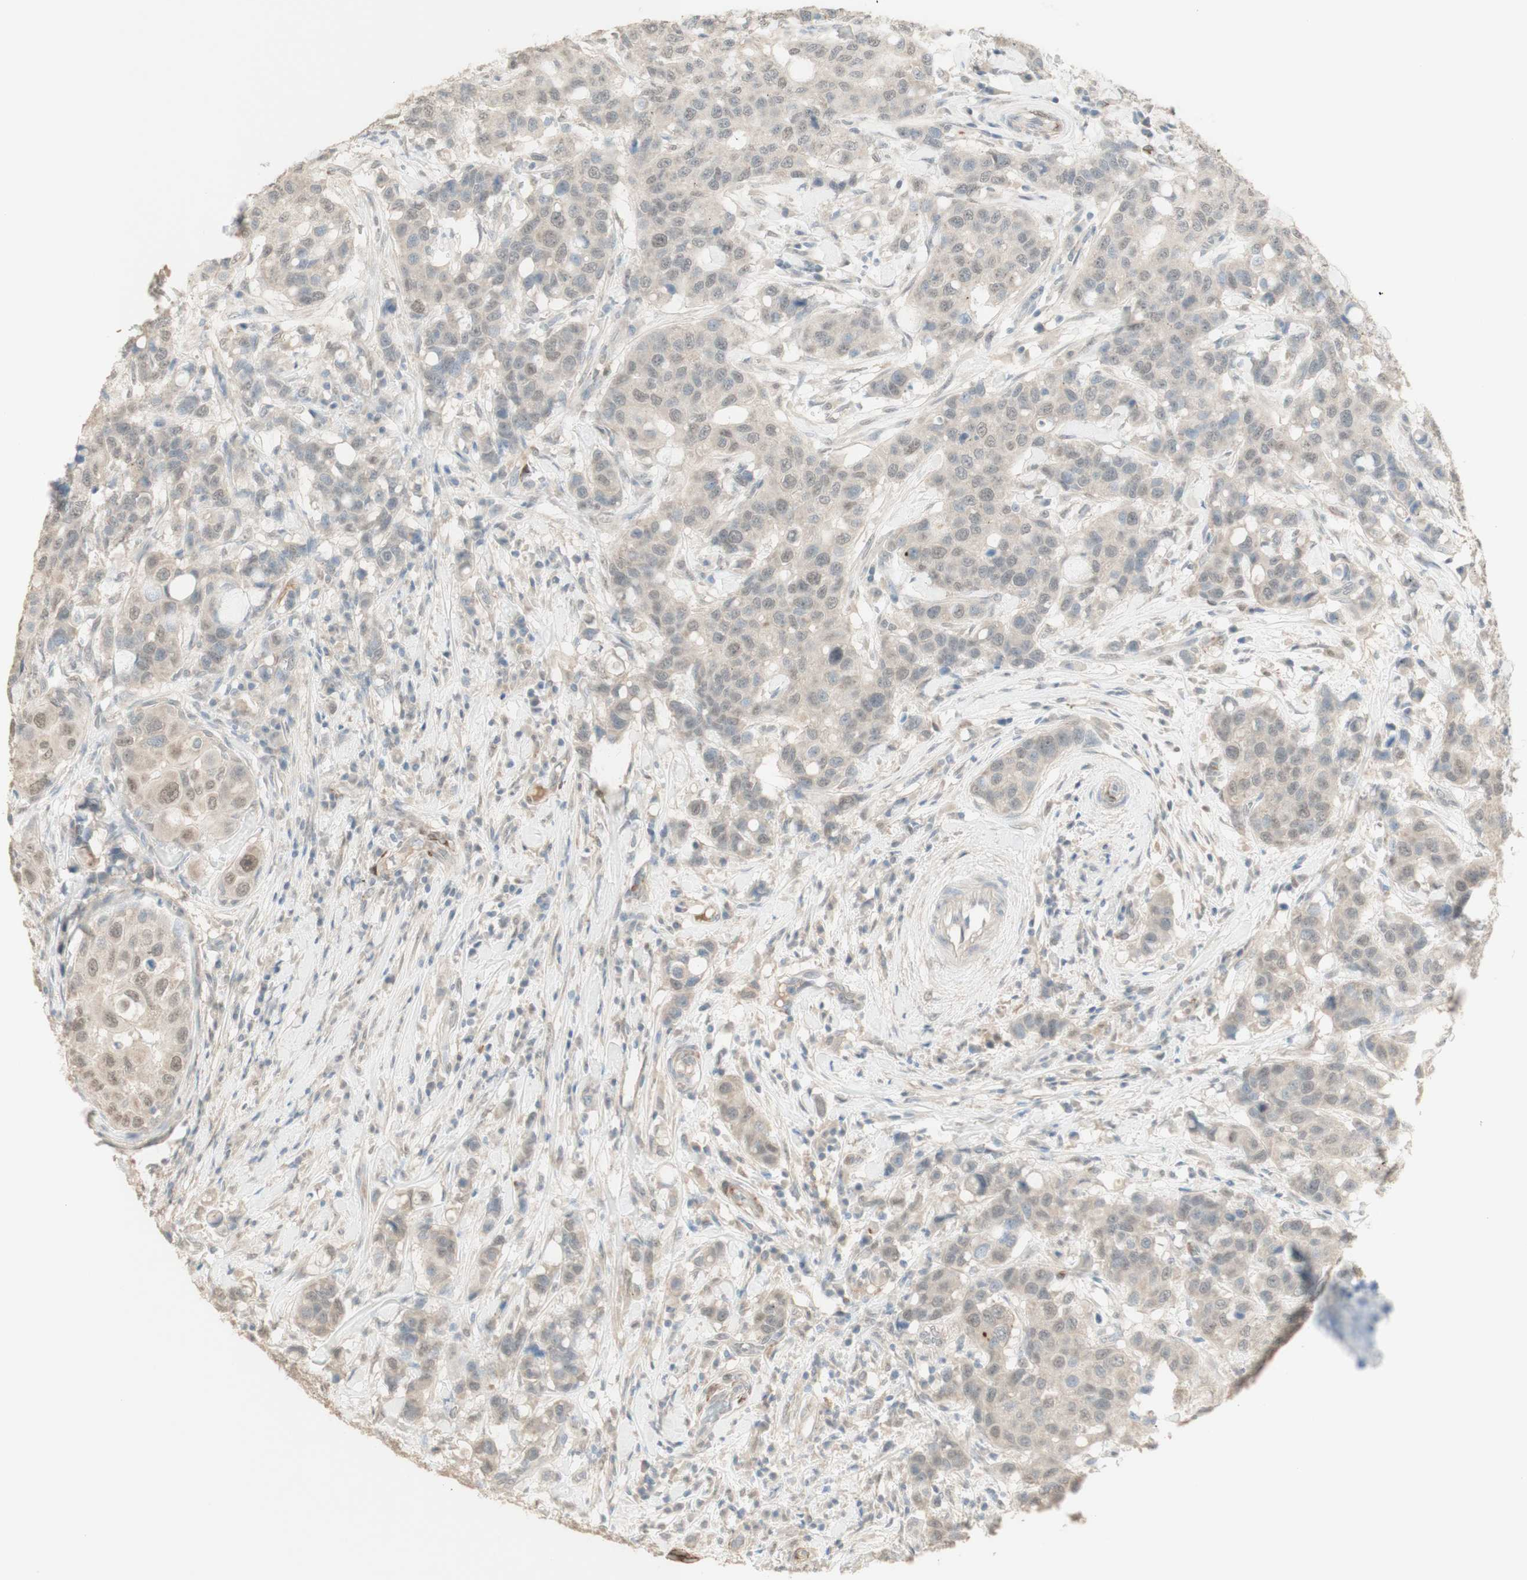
{"staining": {"intensity": "negative", "quantity": "none", "location": "none"}, "tissue": "breast cancer", "cell_type": "Tumor cells", "image_type": "cancer", "snomed": [{"axis": "morphology", "description": "Duct carcinoma"}, {"axis": "topography", "description": "Breast"}], "caption": "DAB immunohistochemical staining of infiltrating ductal carcinoma (breast) exhibits no significant positivity in tumor cells. The staining is performed using DAB (3,3'-diaminobenzidine) brown chromogen with nuclei counter-stained in using hematoxylin.", "gene": "MUC3A", "patient": {"sex": "female", "age": 27}}